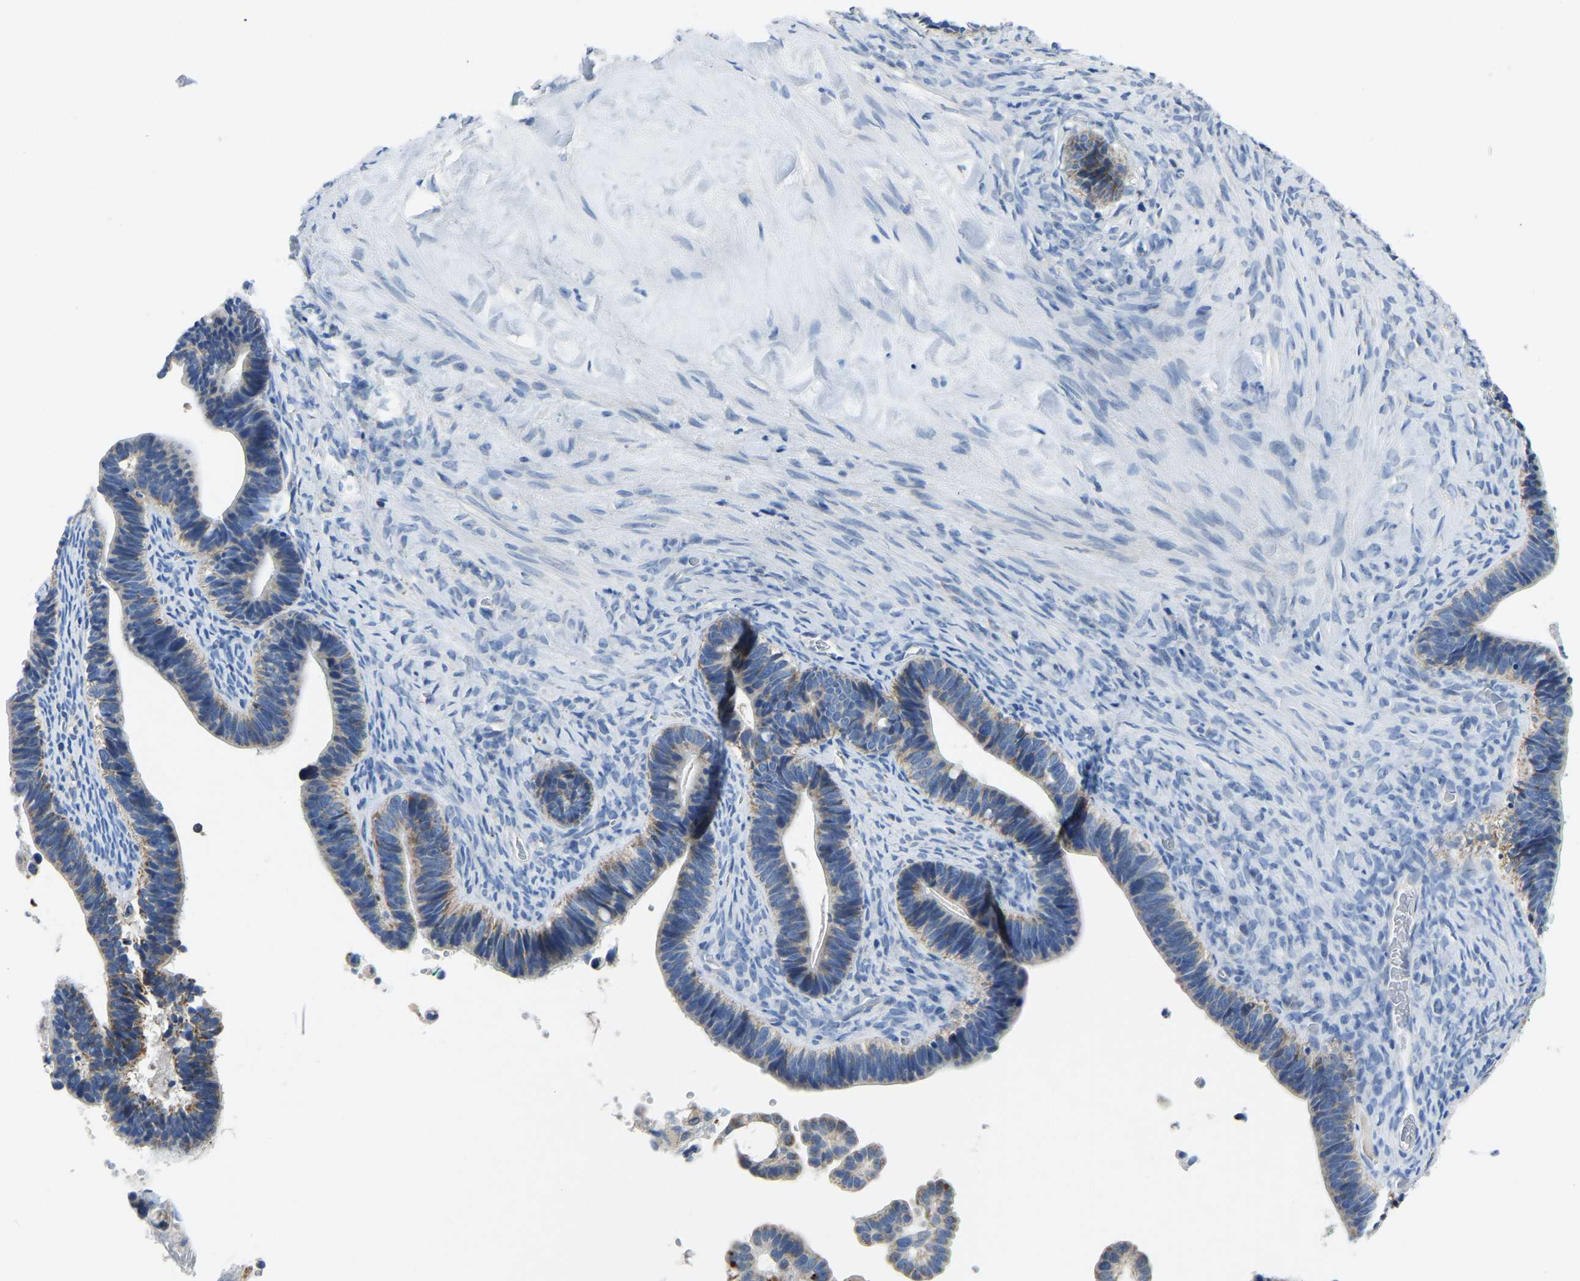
{"staining": {"intensity": "negative", "quantity": "none", "location": "none"}, "tissue": "ovarian cancer", "cell_type": "Tumor cells", "image_type": "cancer", "snomed": [{"axis": "morphology", "description": "Cystadenocarcinoma, serous, NOS"}, {"axis": "topography", "description": "Ovary"}], "caption": "A histopathology image of ovarian cancer (serous cystadenocarcinoma) stained for a protein shows no brown staining in tumor cells.", "gene": "ETFA", "patient": {"sex": "female", "age": 56}}